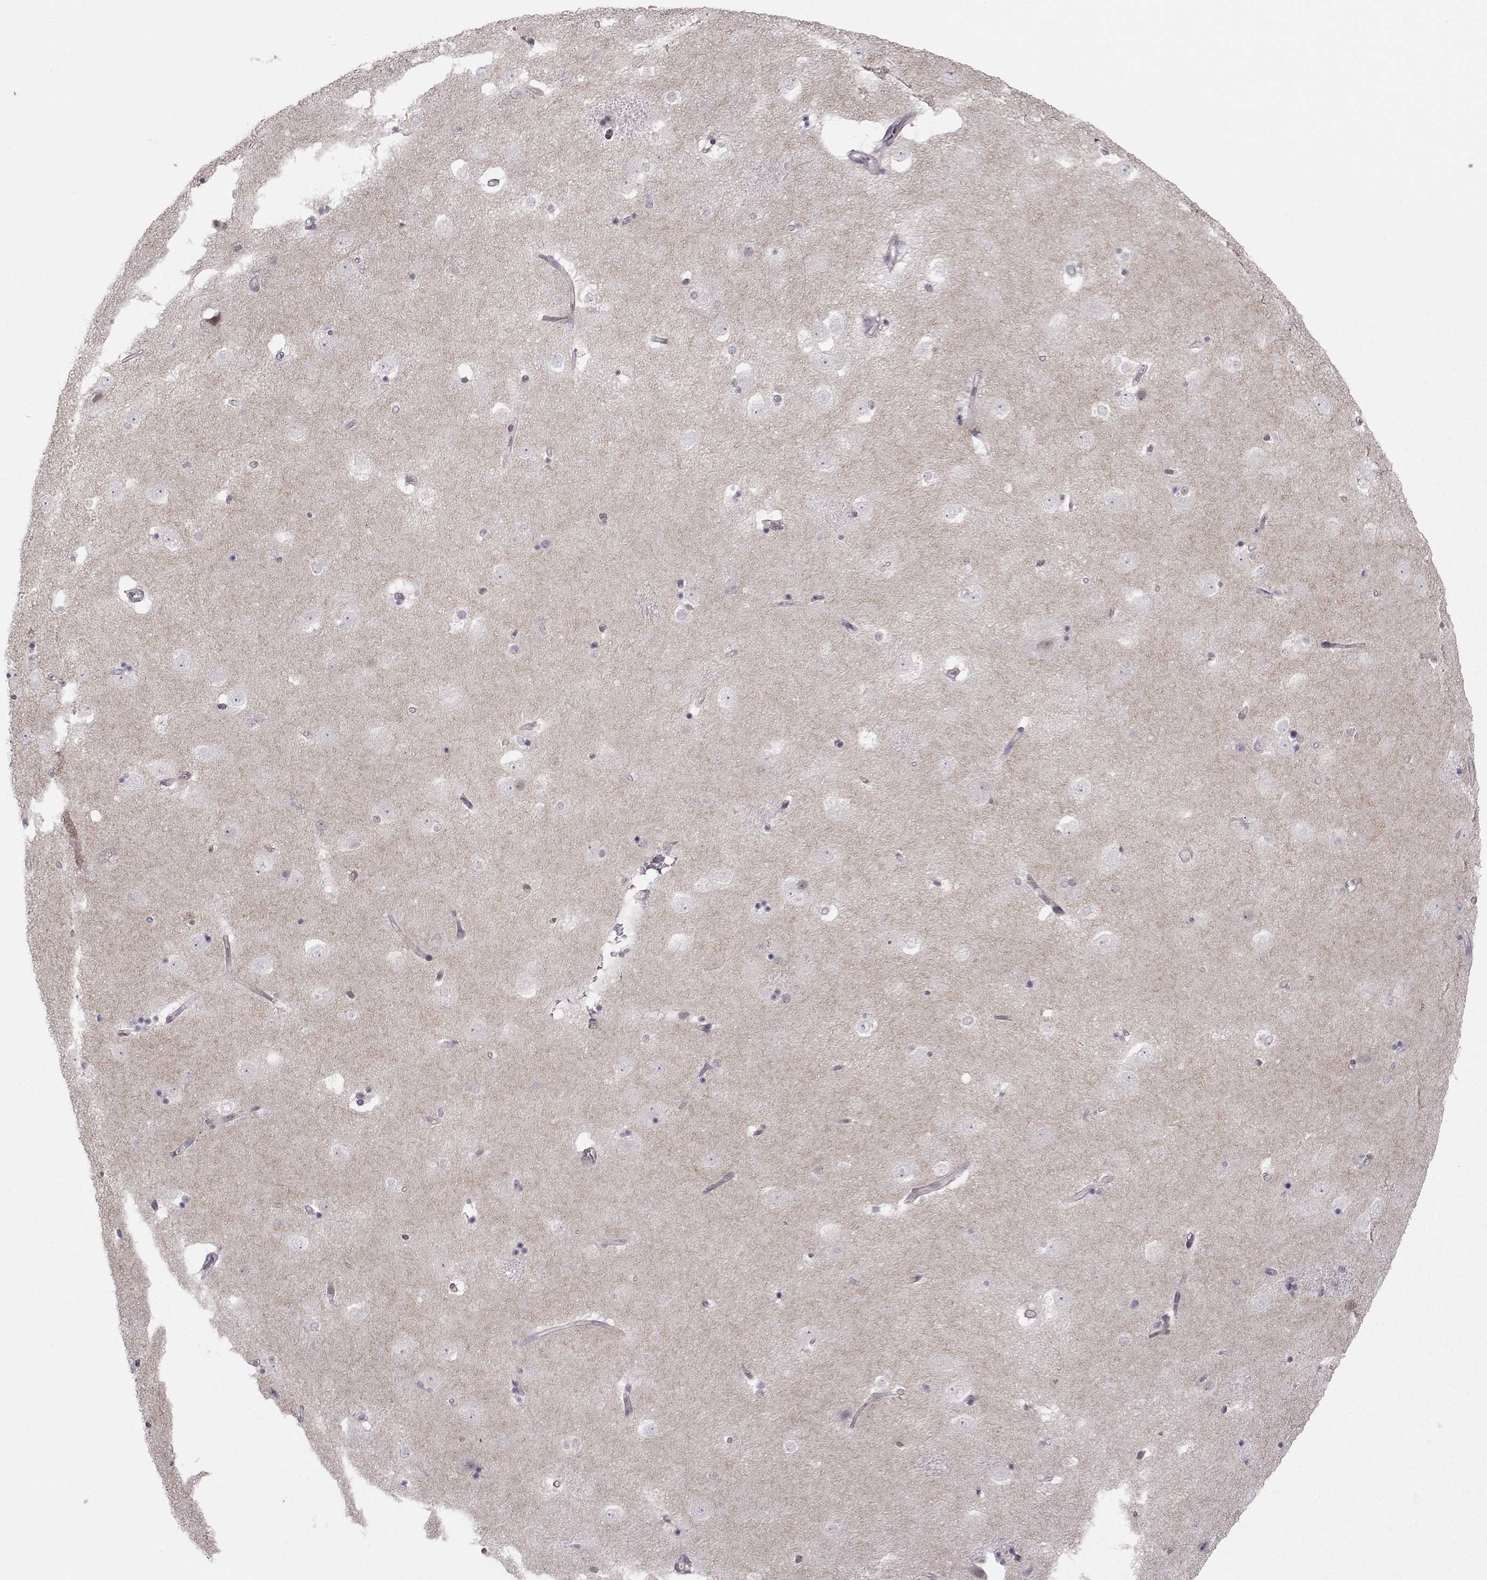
{"staining": {"intensity": "negative", "quantity": "none", "location": "none"}, "tissue": "caudate", "cell_type": "Glial cells", "image_type": "normal", "snomed": [{"axis": "morphology", "description": "Normal tissue, NOS"}, {"axis": "topography", "description": "Lateral ventricle wall"}], "caption": "High magnification brightfield microscopy of benign caudate stained with DAB (brown) and counterstained with hematoxylin (blue): glial cells show no significant positivity.", "gene": "LRP8", "patient": {"sex": "male", "age": 51}}